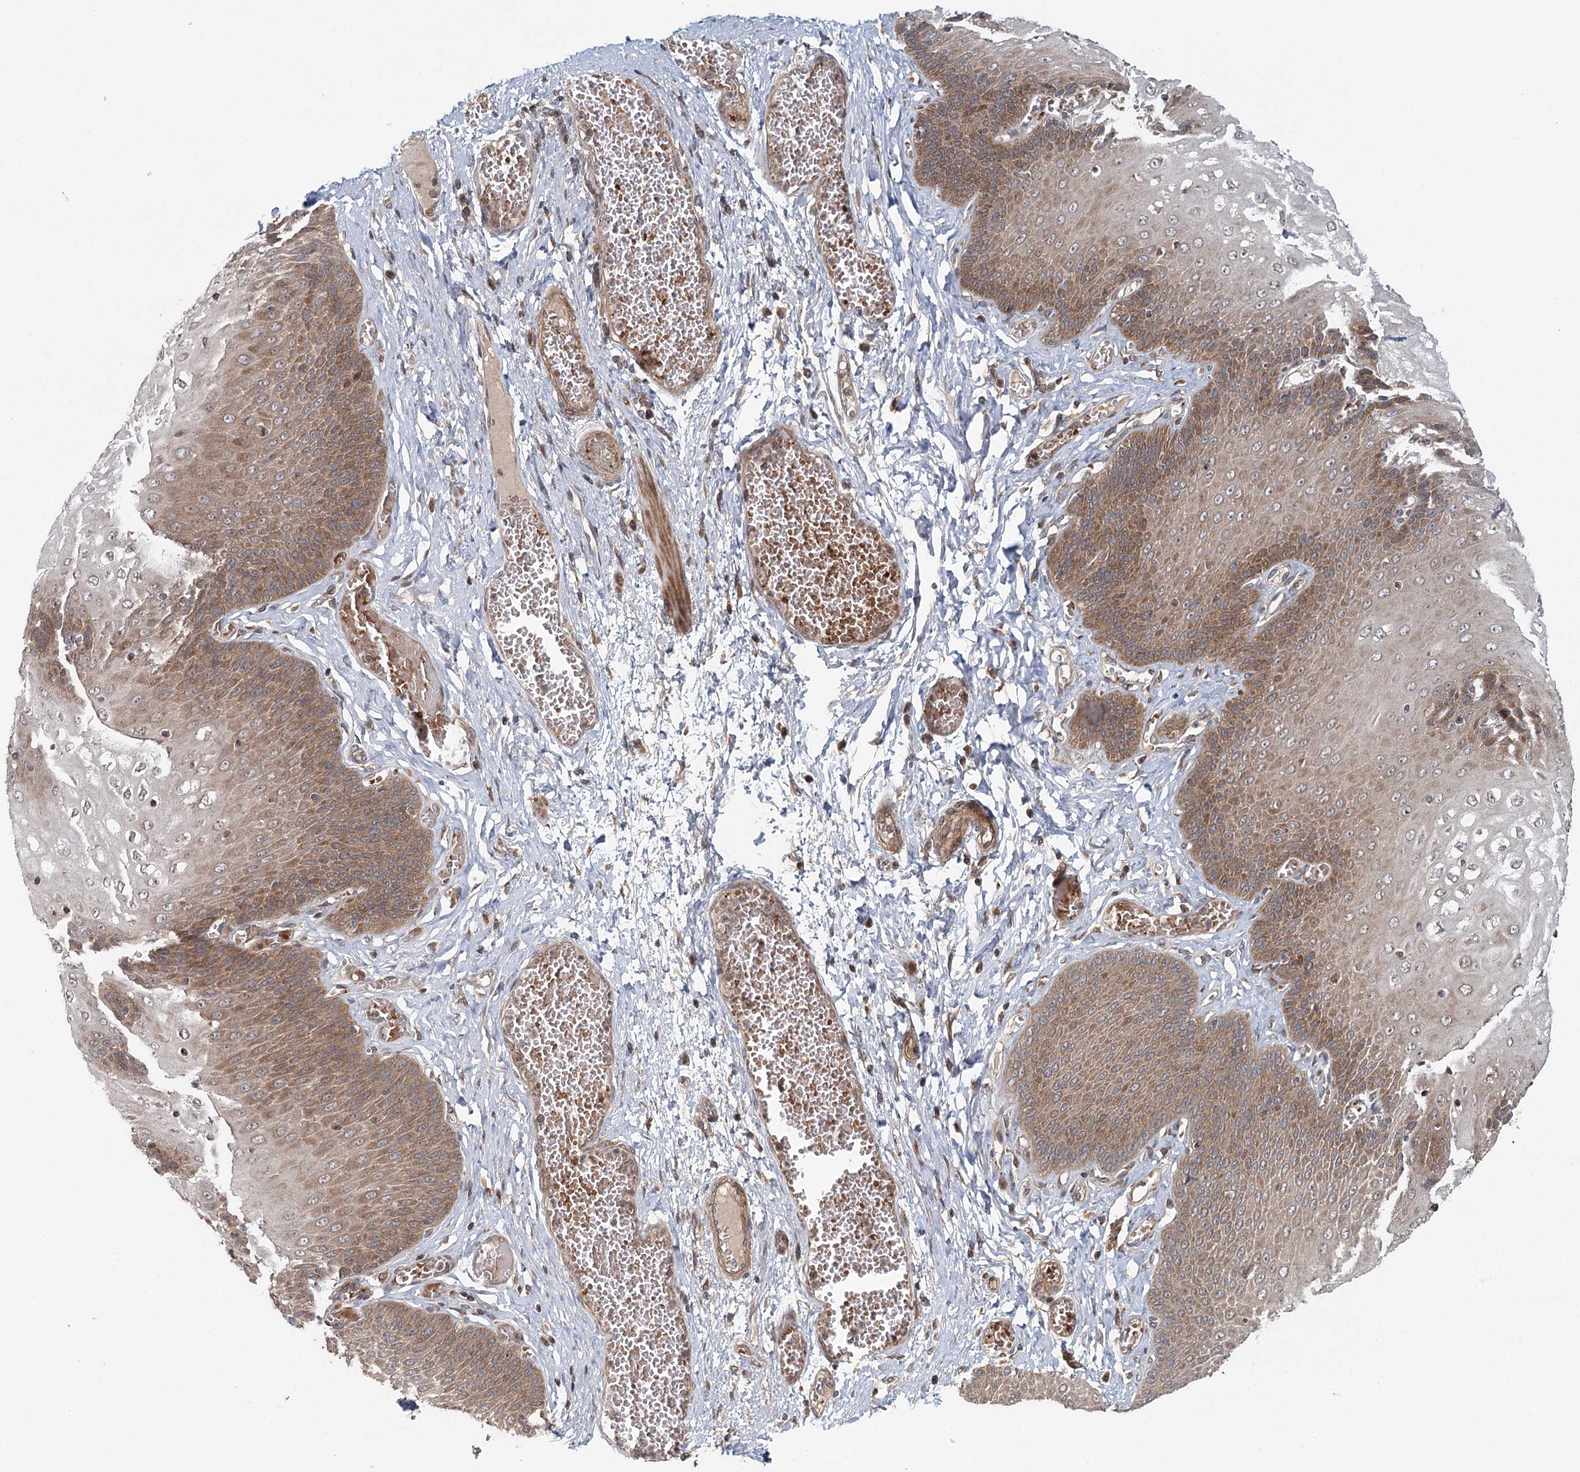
{"staining": {"intensity": "moderate", "quantity": "<25%", "location": "cytoplasmic/membranous"}, "tissue": "esophagus", "cell_type": "Squamous epithelial cells", "image_type": "normal", "snomed": [{"axis": "morphology", "description": "Normal tissue, NOS"}, {"axis": "topography", "description": "Esophagus"}], "caption": "Protein analysis of normal esophagus demonstrates moderate cytoplasmic/membranous expression in about <25% of squamous epithelial cells. (DAB (3,3'-diaminobenzidine) IHC with brightfield microscopy, high magnification).", "gene": "ENSG00000273217", "patient": {"sex": "male", "age": 60}}